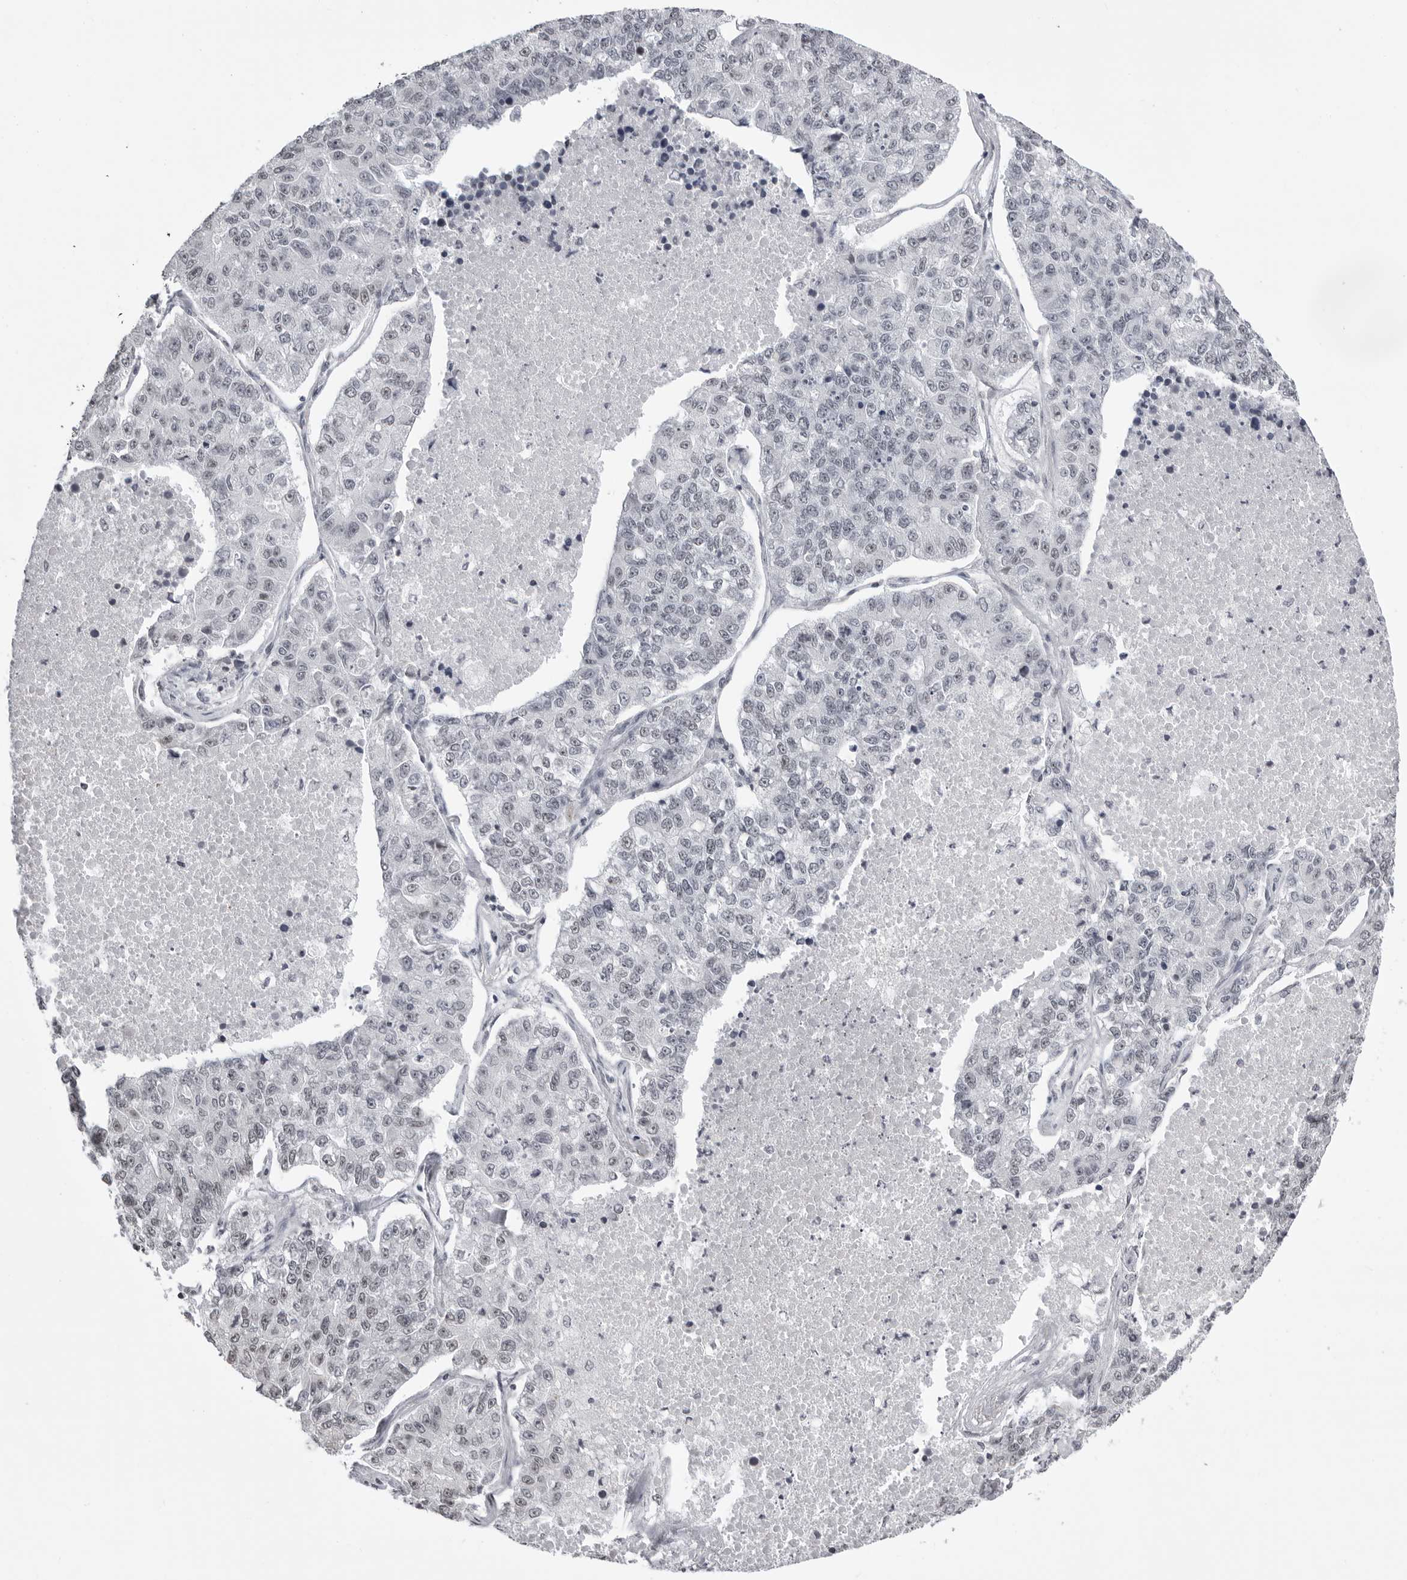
{"staining": {"intensity": "negative", "quantity": "none", "location": "none"}, "tissue": "lung cancer", "cell_type": "Tumor cells", "image_type": "cancer", "snomed": [{"axis": "morphology", "description": "Adenocarcinoma, NOS"}, {"axis": "topography", "description": "Lung"}], "caption": "Immunohistochemical staining of human lung cancer reveals no significant positivity in tumor cells.", "gene": "WRAP53", "patient": {"sex": "male", "age": 49}}